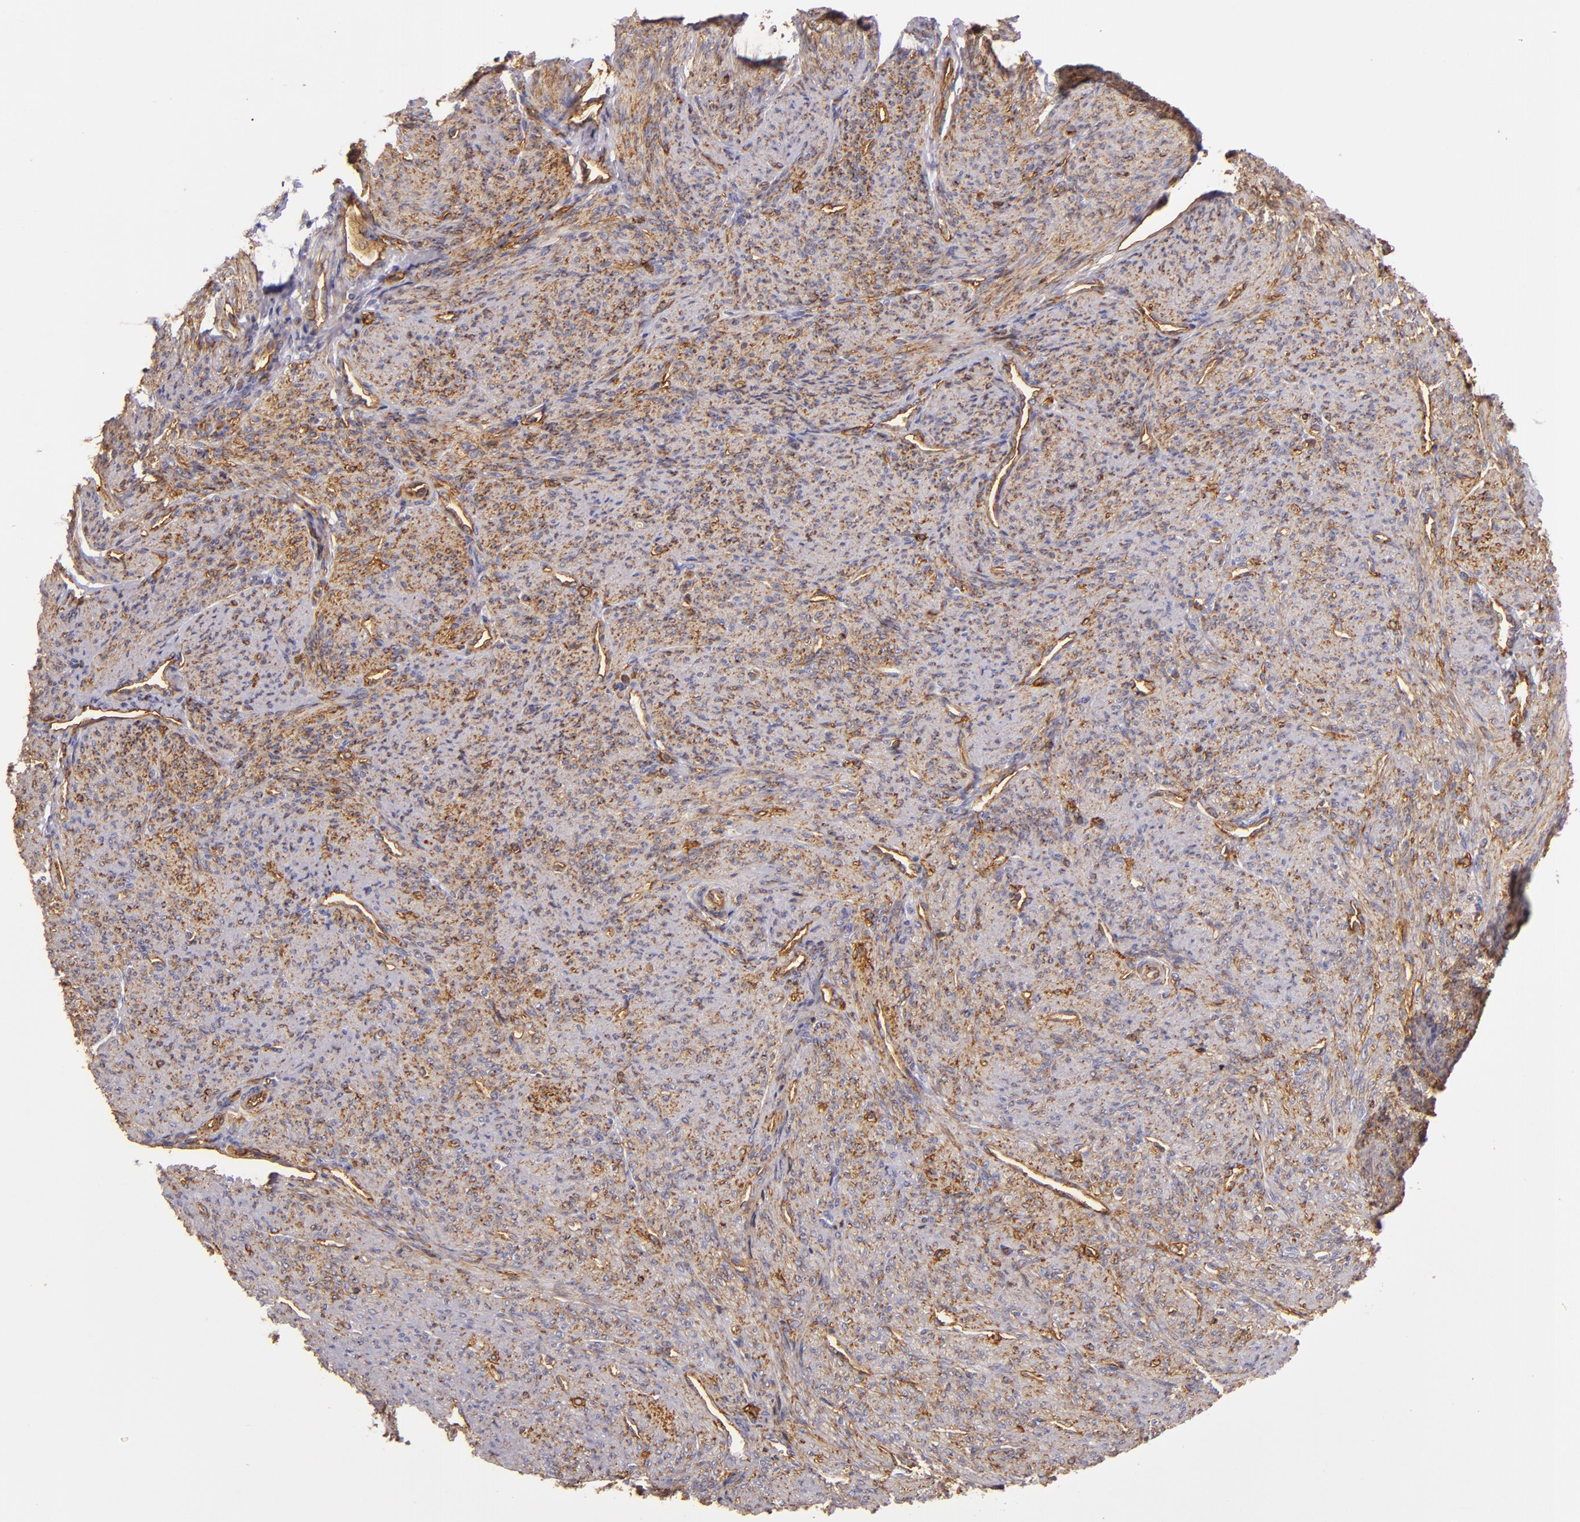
{"staining": {"intensity": "moderate", "quantity": ">75%", "location": "cytoplasmic/membranous"}, "tissue": "smooth muscle", "cell_type": "Smooth muscle cells", "image_type": "normal", "snomed": [{"axis": "morphology", "description": "Normal tissue, NOS"}, {"axis": "topography", "description": "Cervix"}, {"axis": "topography", "description": "Endometrium"}], "caption": "Protein analysis of benign smooth muscle displays moderate cytoplasmic/membranous expression in approximately >75% of smooth muscle cells. The protein of interest is stained brown, and the nuclei are stained in blue (DAB (3,3'-diaminobenzidine) IHC with brightfield microscopy, high magnification).", "gene": "CD9", "patient": {"sex": "female", "age": 65}}